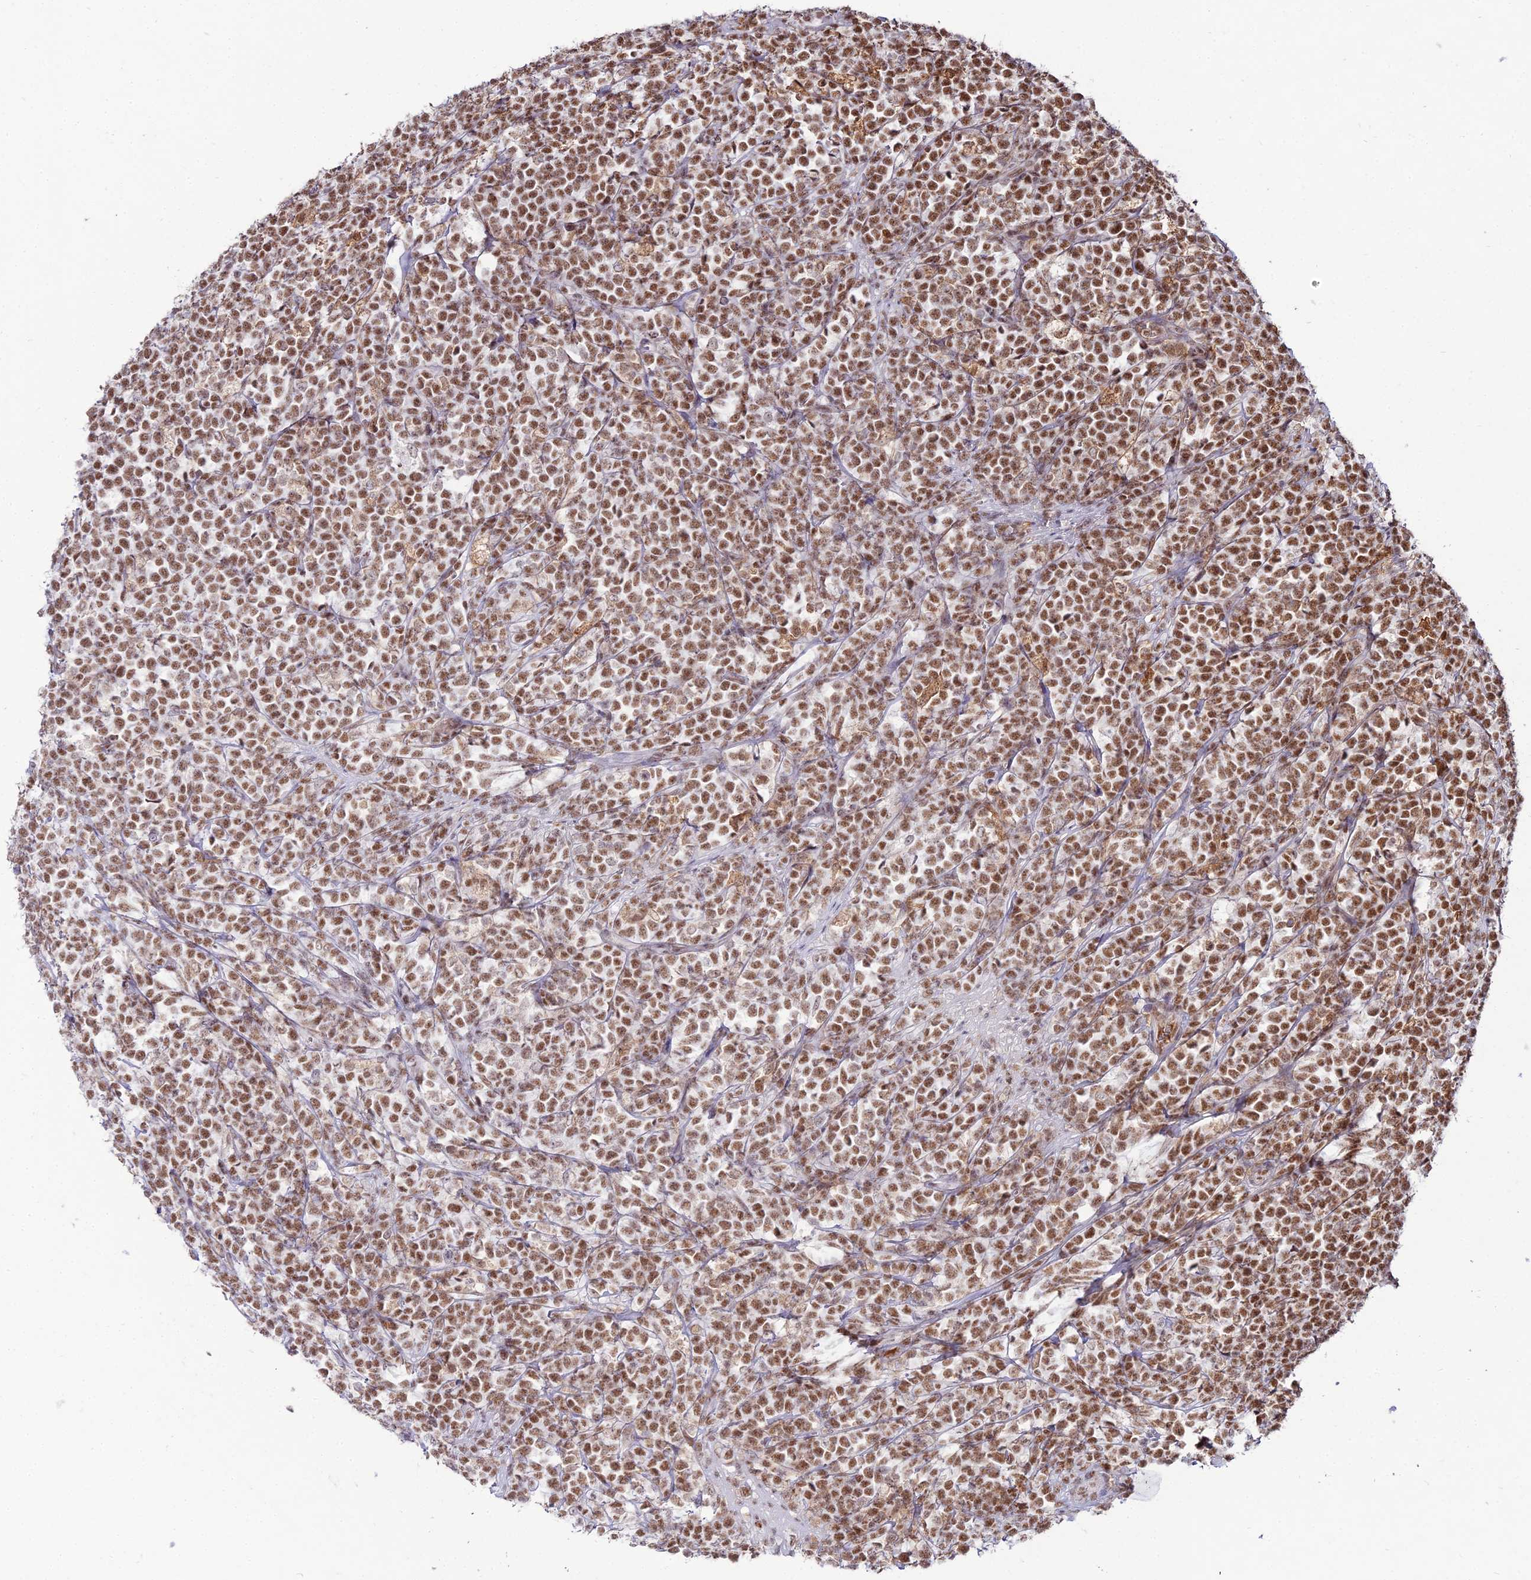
{"staining": {"intensity": "moderate", "quantity": ">75%", "location": "nuclear"}, "tissue": "lymphoma", "cell_type": "Tumor cells", "image_type": "cancer", "snomed": [{"axis": "morphology", "description": "Malignant lymphoma, non-Hodgkin's type, High grade"}, {"axis": "topography", "description": "Small intestine"}], "caption": "A micrograph of lymphoma stained for a protein reveals moderate nuclear brown staining in tumor cells.", "gene": "RBM12", "patient": {"sex": "male", "age": 8}}